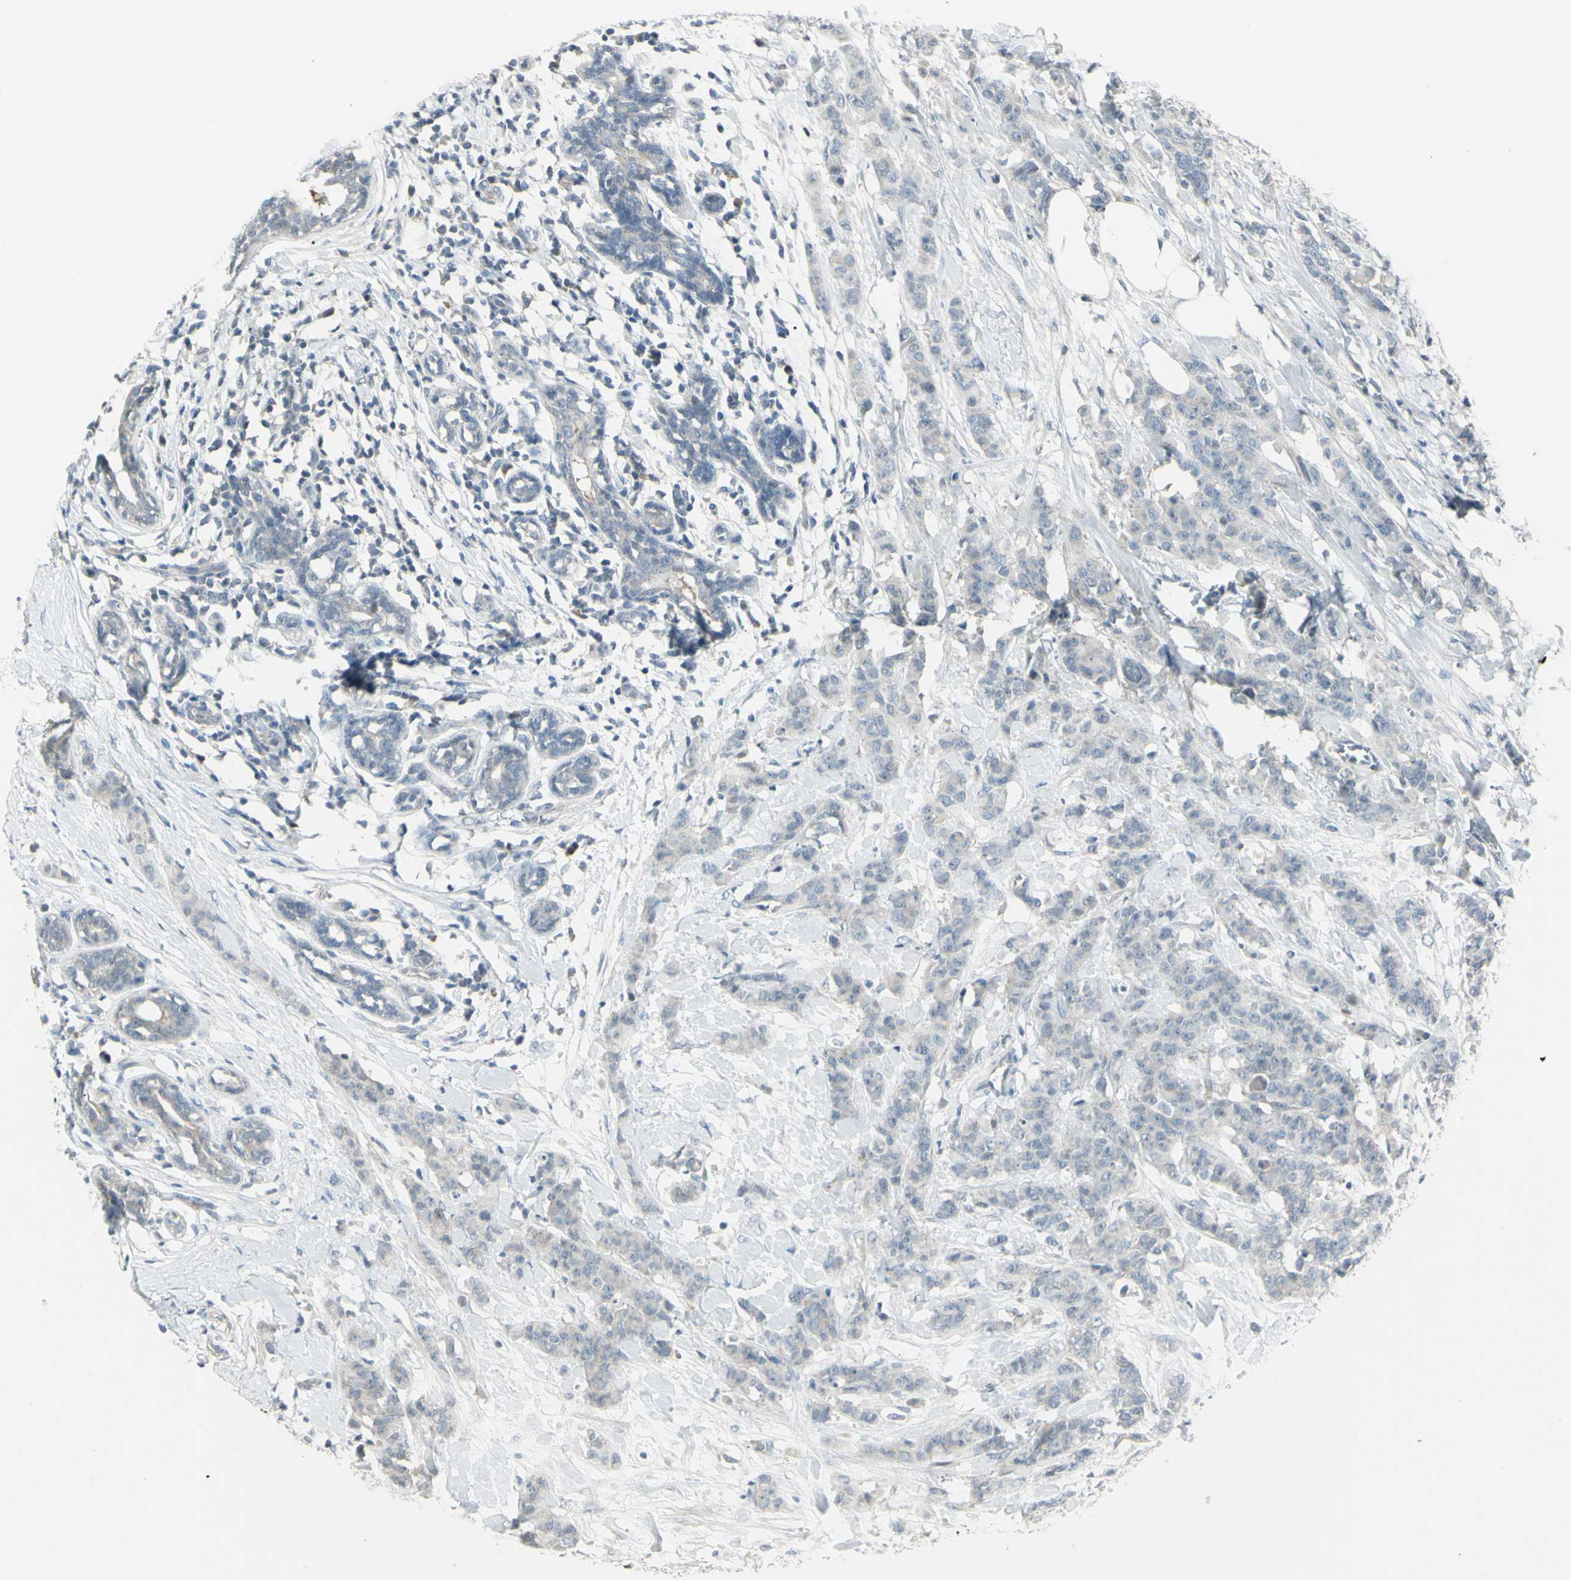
{"staining": {"intensity": "weak", "quantity": ">75%", "location": "cytoplasmic/membranous"}, "tissue": "breast cancer", "cell_type": "Tumor cells", "image_type": "cancer", "snomed": [{"axis": "morphology", "description": "Normal tissue, NOS"}, {"axis": "morphology", "description": "Duct carcinoma"}, {"axis": "topography", "description": "Breast"}], "caption": "IHC photomicrograph of neoplastic tissue: human breast infiltrating ductal carcinoma stained using immunohistochemistry (IHC) demonstrates low levels of weak protein expression localized specifically in the cytoplasmic/membranous of tumor cells, appearing as a cytoplasmic/membranous brown color.", "gene": "SH3GL2", "patient": {"sex": "female", "age": 40}}